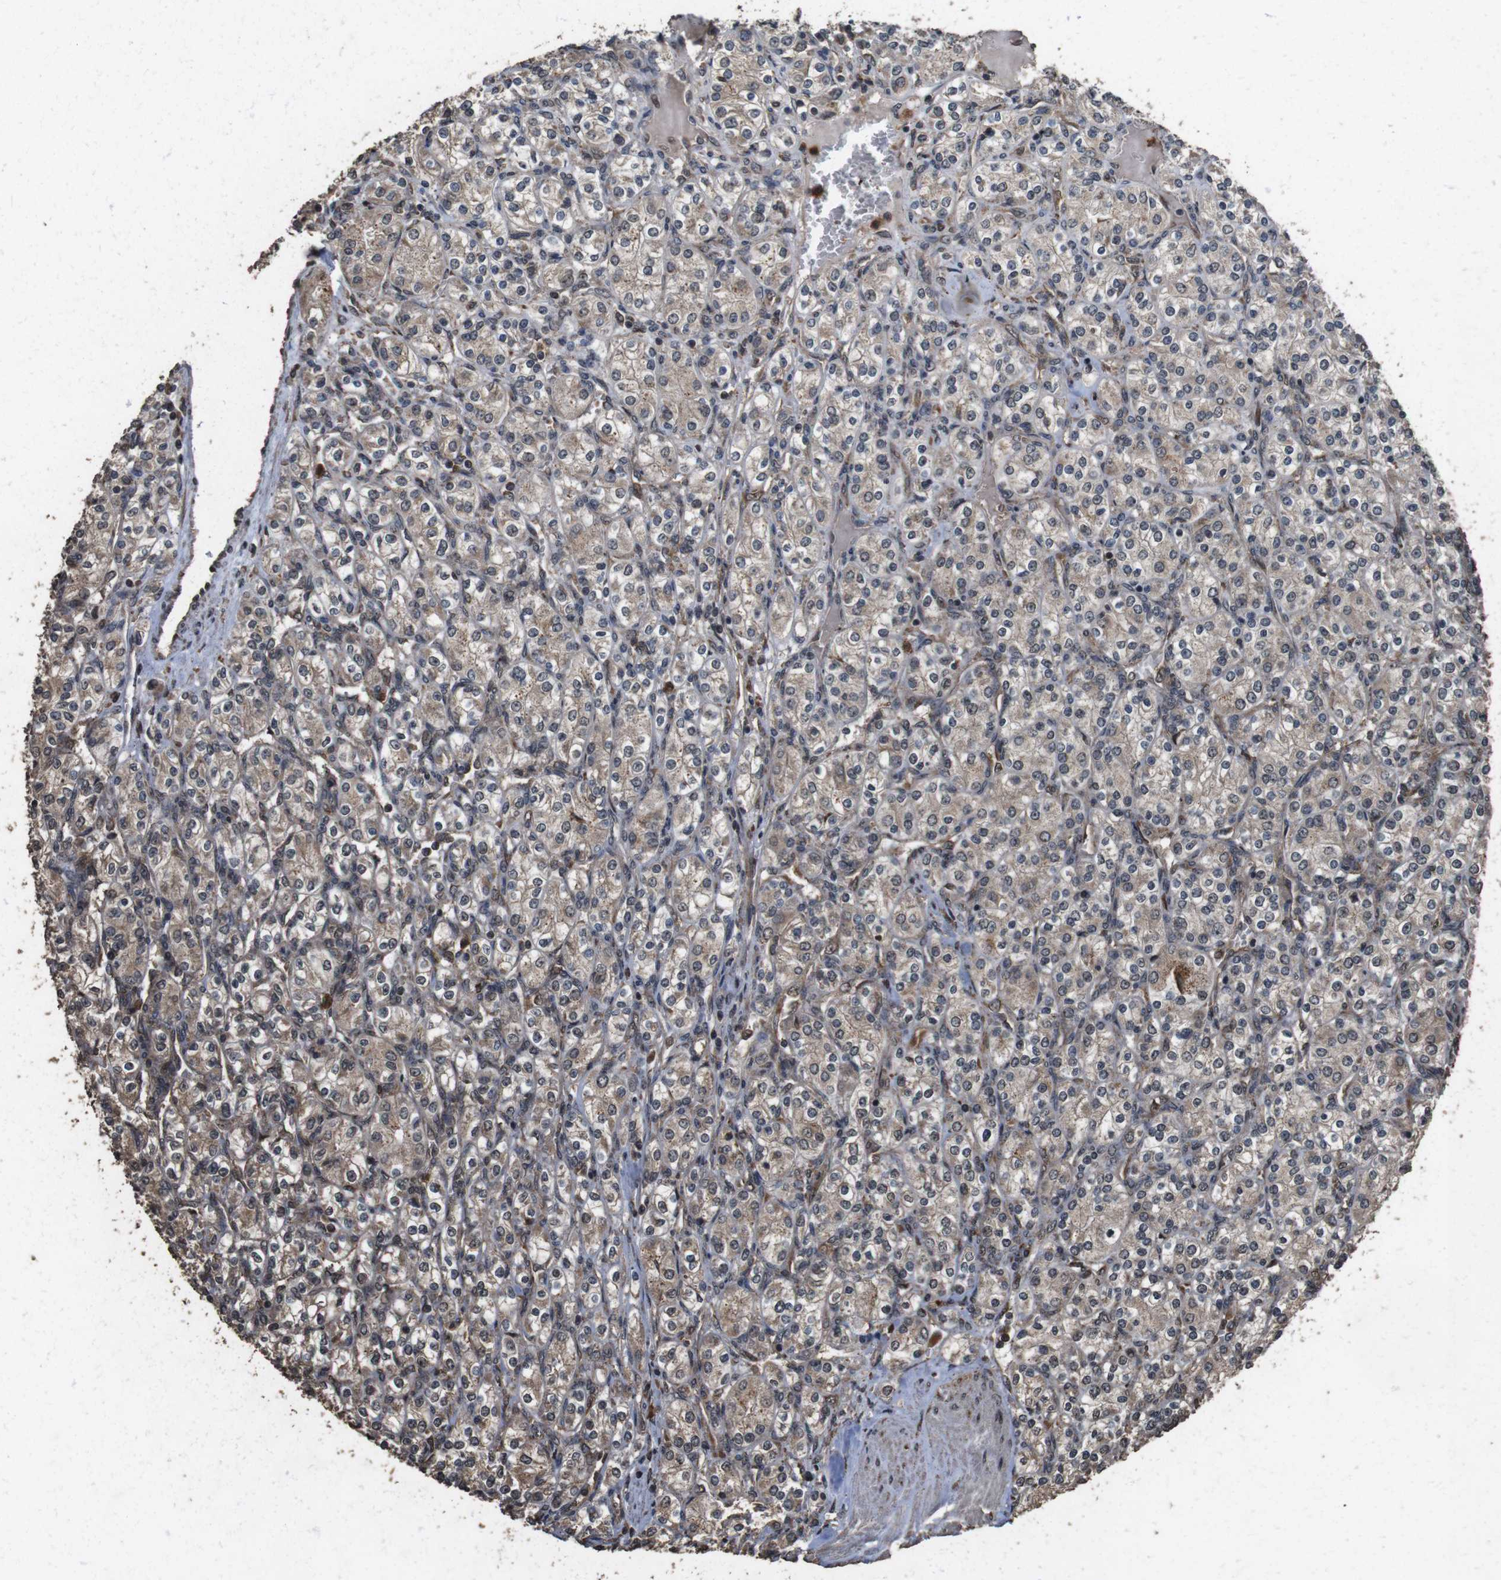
{"staining": {"intensity": "weak", "quantity": ">75%", "location": "cytoplasmic/membranous"}, "tissue": "renal cancer", "cell_type": "Tumor cells", "image_type": "cancer", "snomed": [{"axis": "morphology", "description": "Adenocarcinoma, NOS"}, {"axis": "topography", "description": "Kidney"}], "caption": "Renal cancer (adenocarcinoma) was stained to show a protein in brown. There is low levels of weak cytoplasmic/membranous expression in about >75% of tumor cells. The staining is performed using DAB (3,3'-diaminobenzidine) brown chromogen to label protein expression. The nuclei are counter-stained blue using hematoxylin.", "gene": "RRAS2", "patient": {"sex": "male", "age": 77}}